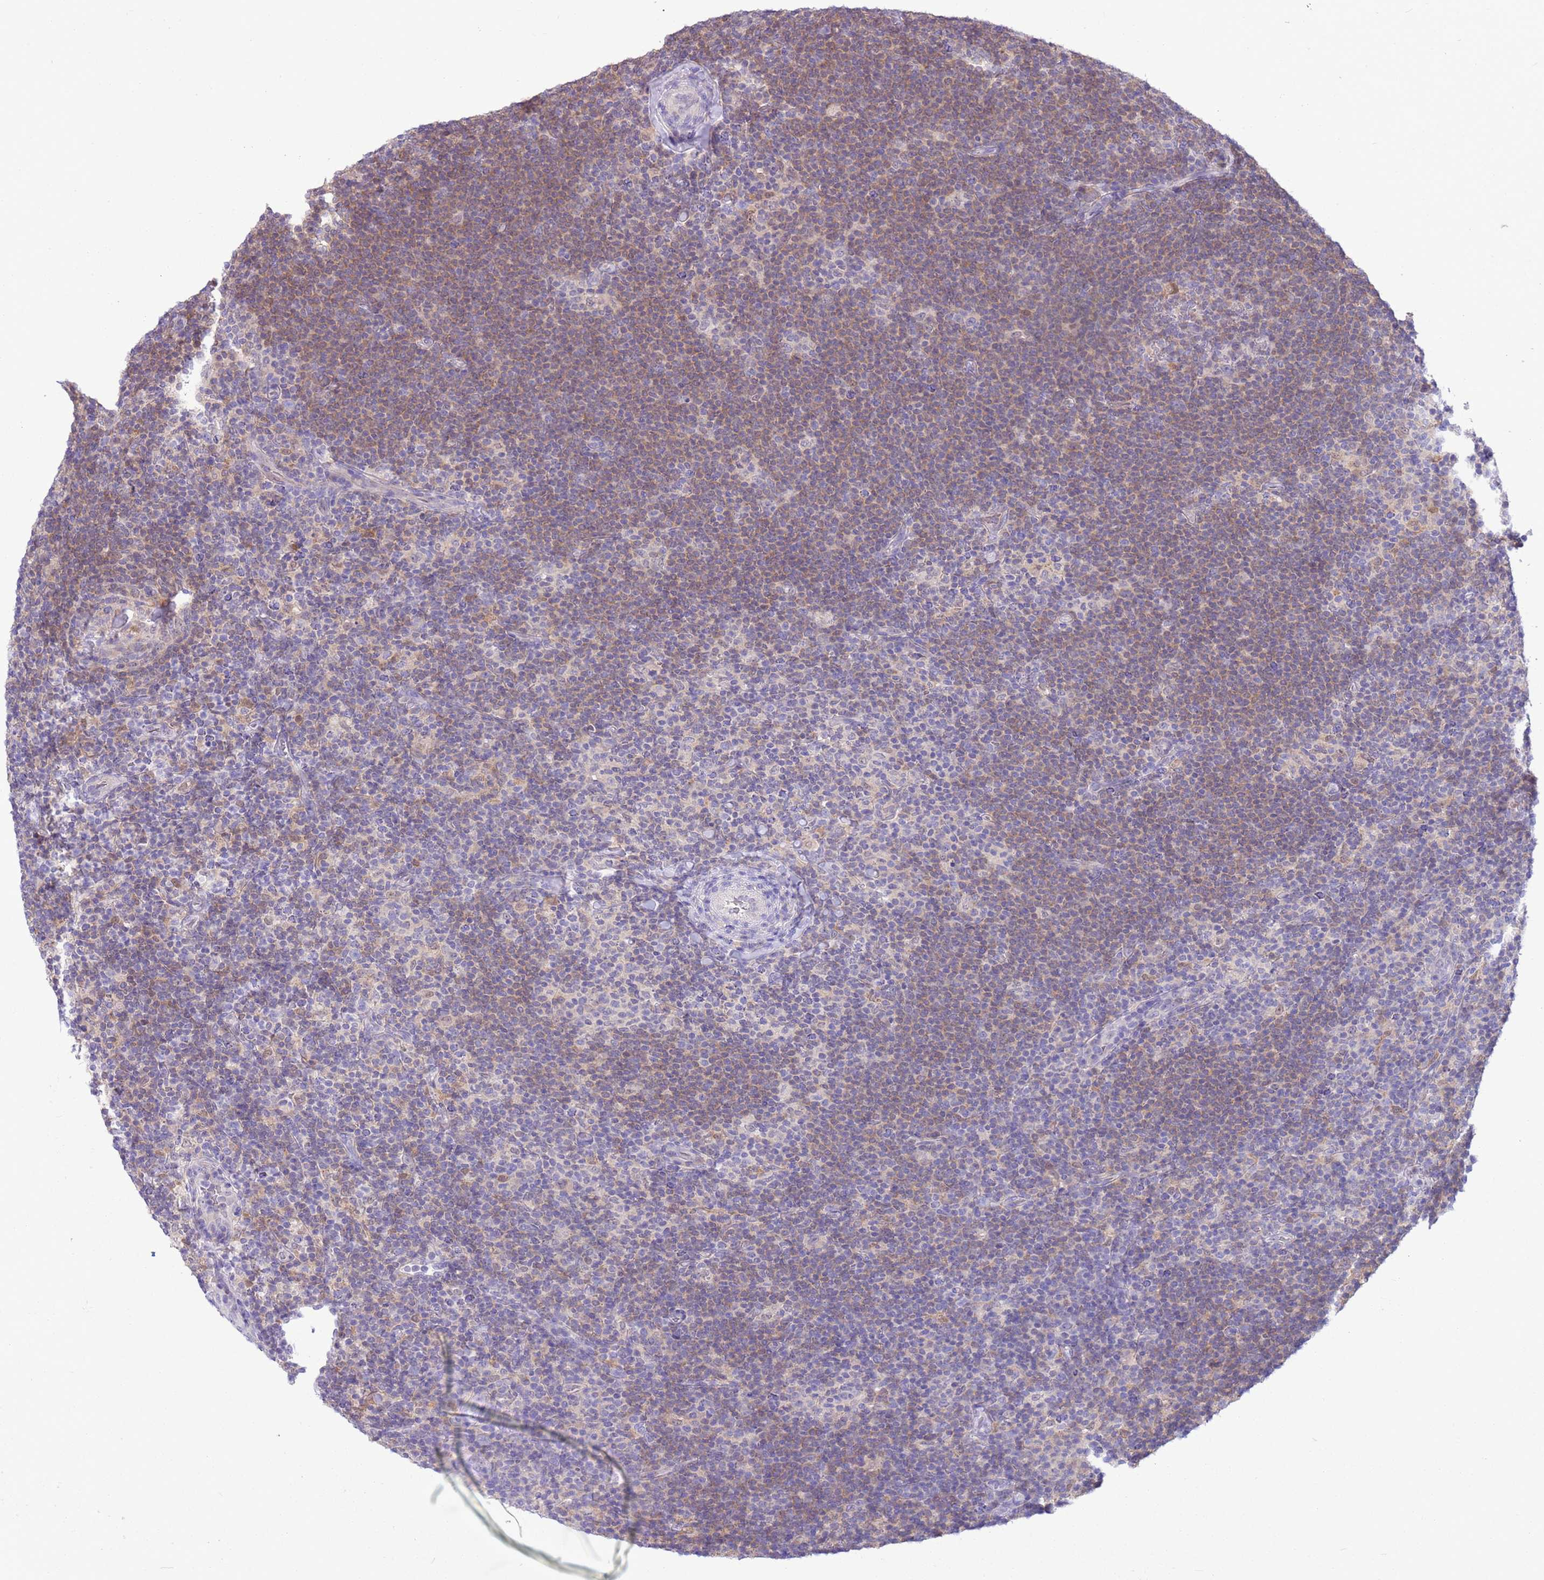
{"staining": {"intensity": "negative", "quantity": "none", "location": "none"}, "tissue": "lymphoma", "cell_type": "Tumor cells", "image_type": "cancer", "snomed": [{"axis": "morphology", "description": "Hodgkin's disease, NOS"}, {"axis": "topography", "description": "Lymph node"}], "caption": "The micrograph reveals no staining of tumor cells in Hodgkin's disease.", "gene": "DDI2", "patient": {"sex": "female", "age": 57}}